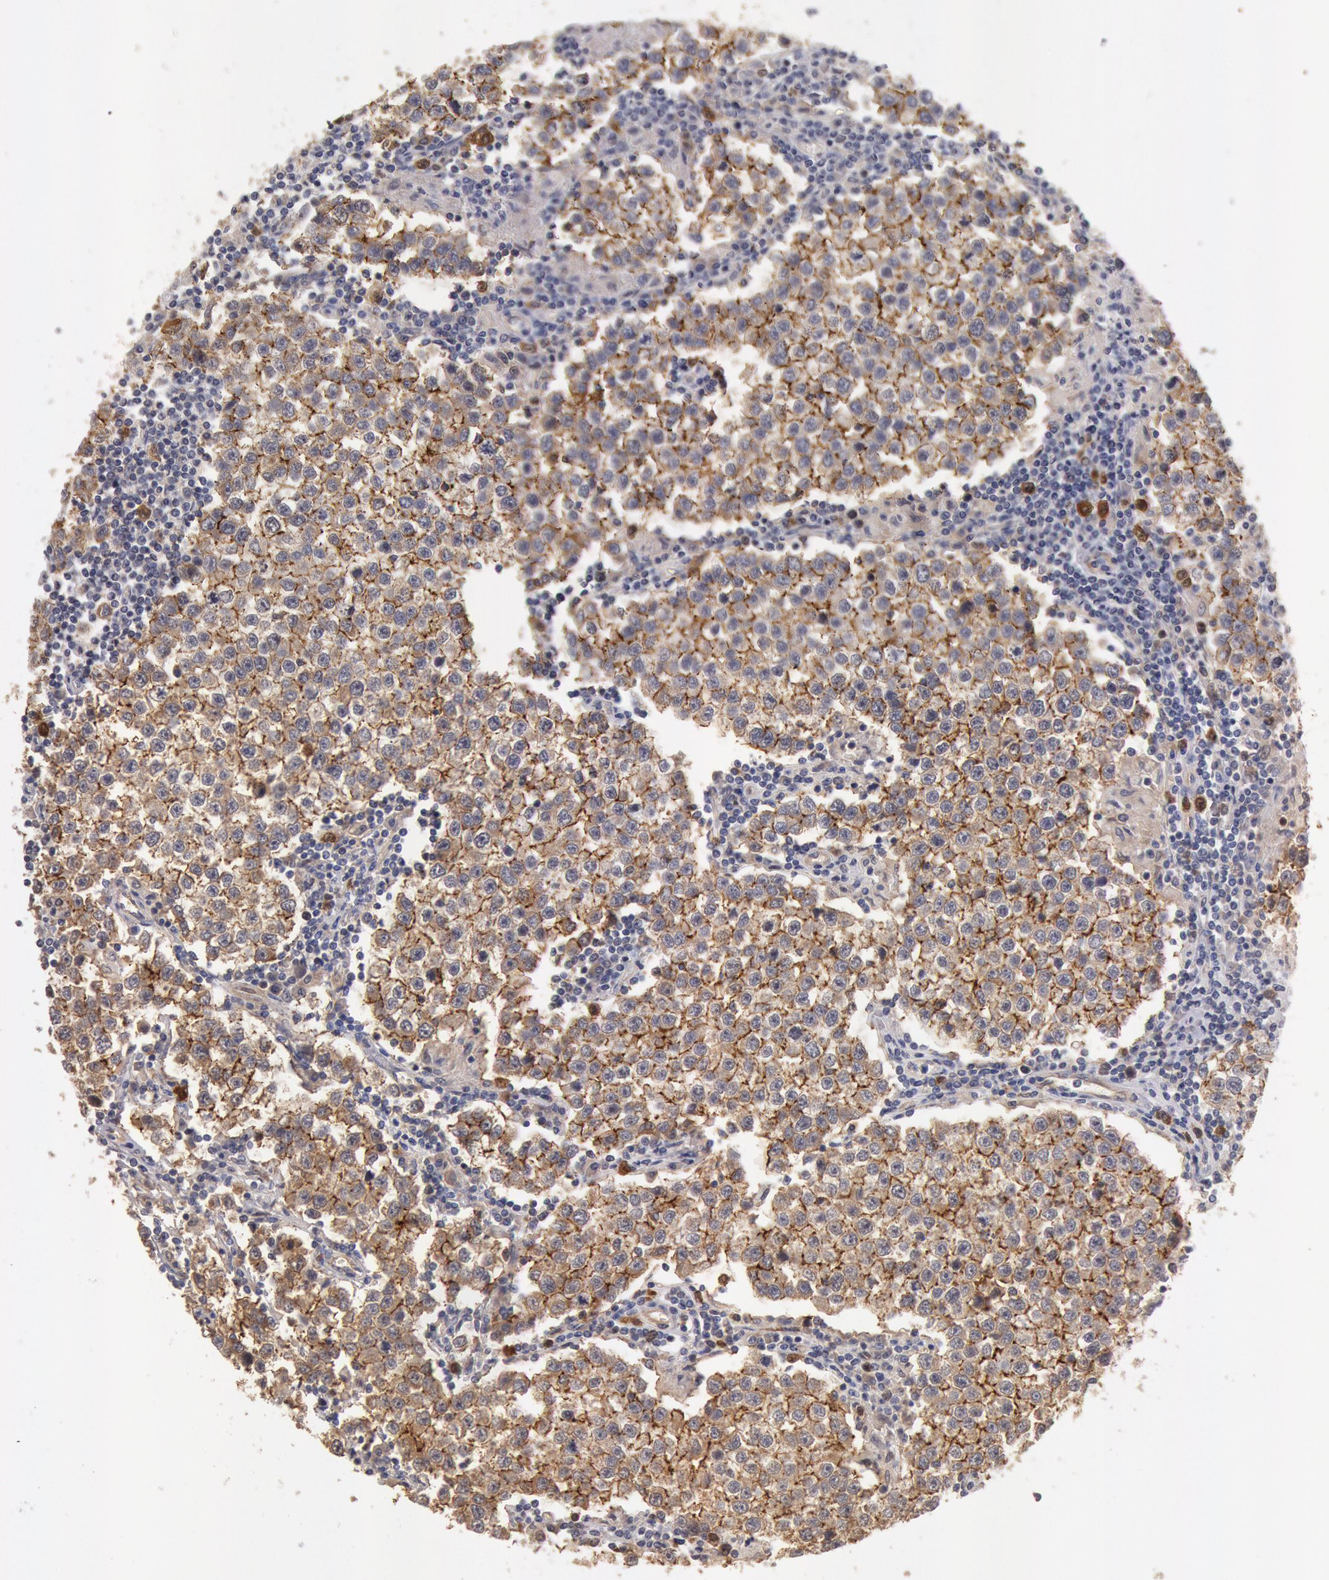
{"staining": {"intensity": "moderate", "quantity": ">75%", "location": "cytoplasmic/membranous"}, "tissue": "testis cancer", "cell_type": "Tumor cells", "image_type": "cancer", "snomed": [{"axis": "morphology", "description": "Seminoma, NOS"}, {"axis": "topography", "description": "Testis"}], "caption": "Testis seminoma stained with DAB immunohistochemistry exhibits medium levels of moderate cytoplasmic/membranous positivity in about >75% of tumor cells. (DAB IHC with brightfield microscopy, high magnification).", "gene": "DNAJA1", "patient": {"sex": "male", "age": 36}}